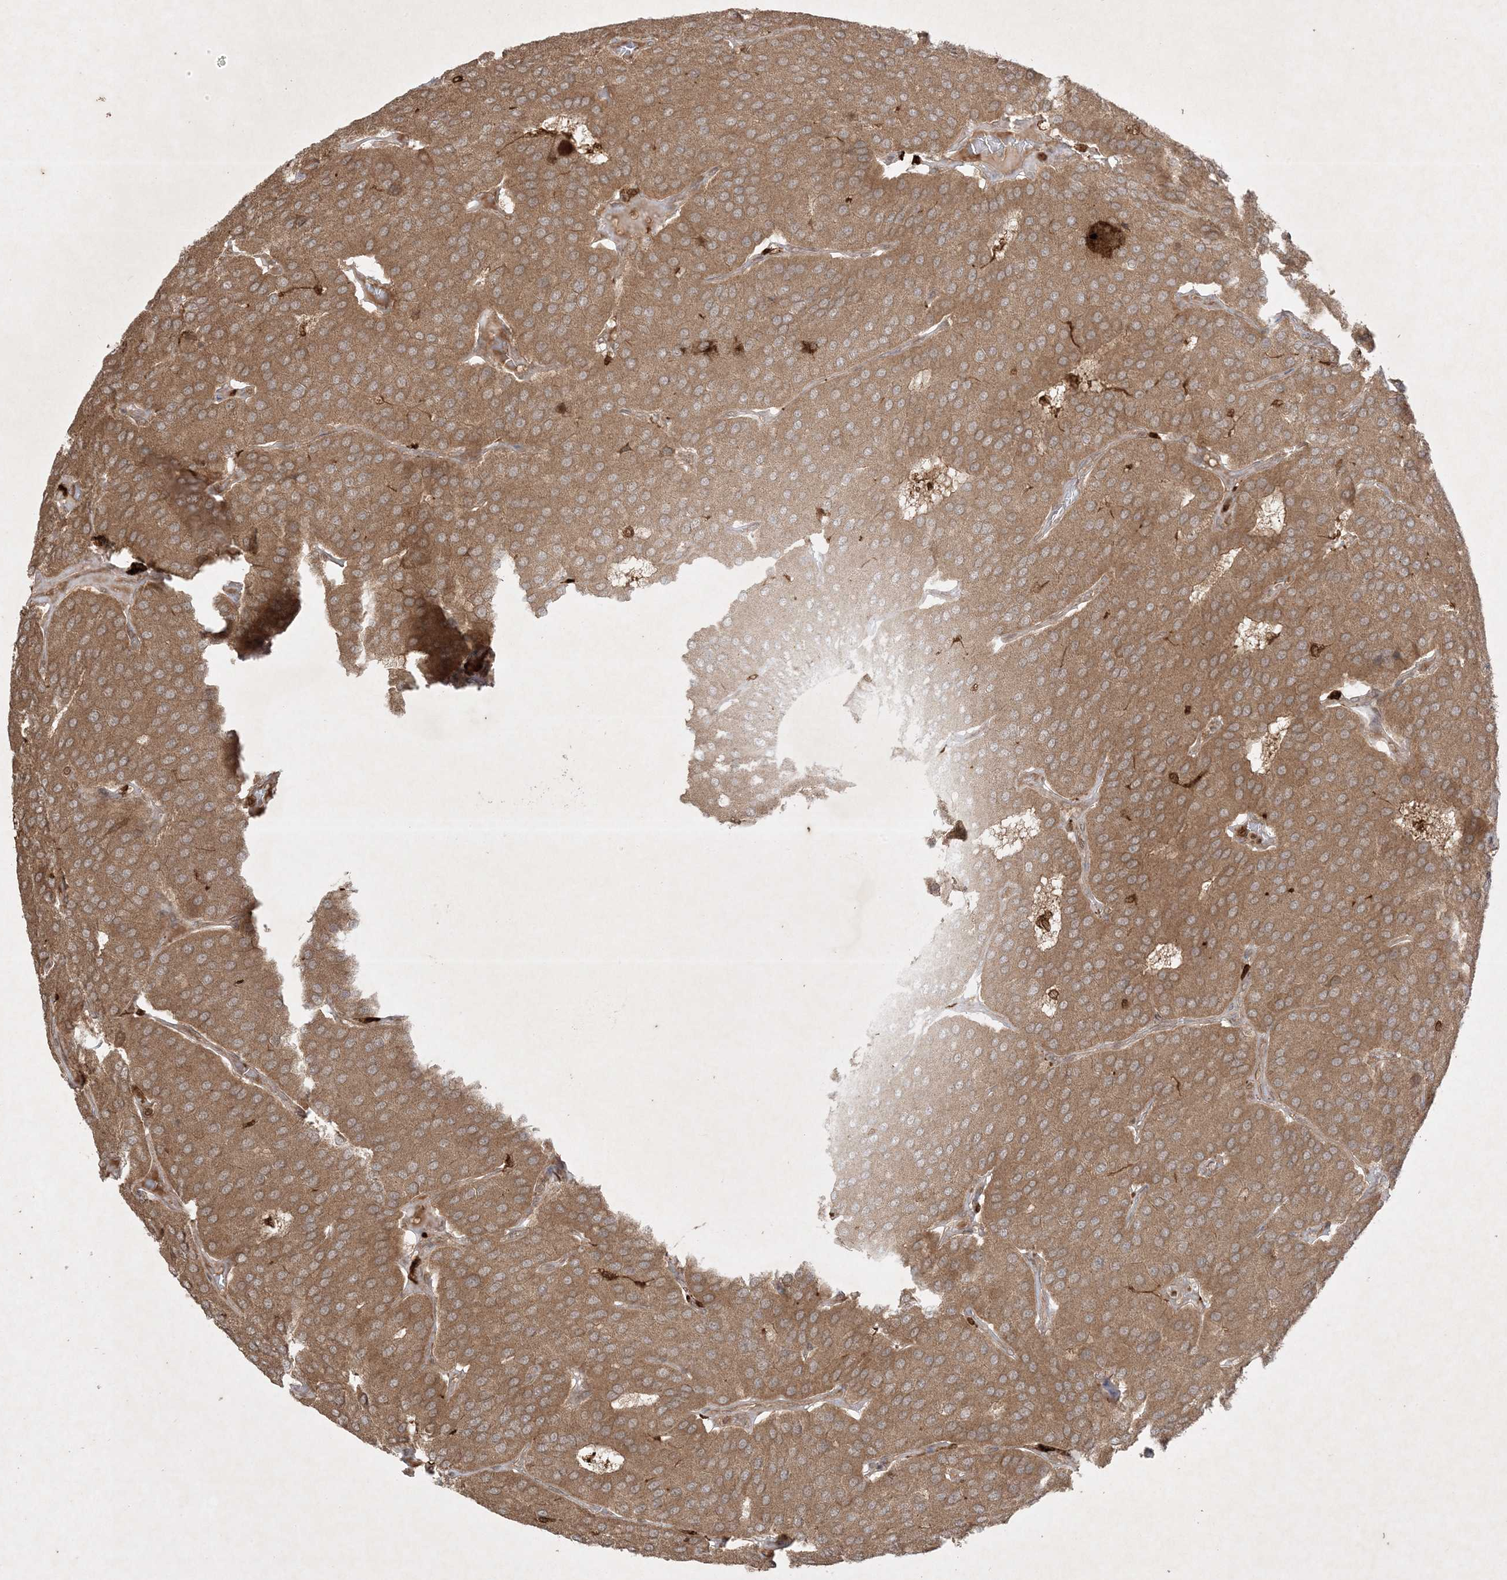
{"staining": {"intensity": "moderate", "quantity": ">75%", "location": "cytoplasmic/membranous"}, "tissue": "parathyroid gland", "cell_type": "Glandular cells", "image_type": "normal", "snomed": [{"axis": "morphology", "description": "Normal tissue, NOS"}, {"axis": "morphology", "description": "Adenoma, NOS"}, {"axis": "topography", "description": "Parathyroid gland"}], "caption": "Moderate cytoplasmic/membranous positivity for a protein is present in about >75% of glandular cells of benign parathyroid gland using immunohistochemistry.", "gene": "PTK6", "patient": {"sex": "female", "age": 86}}